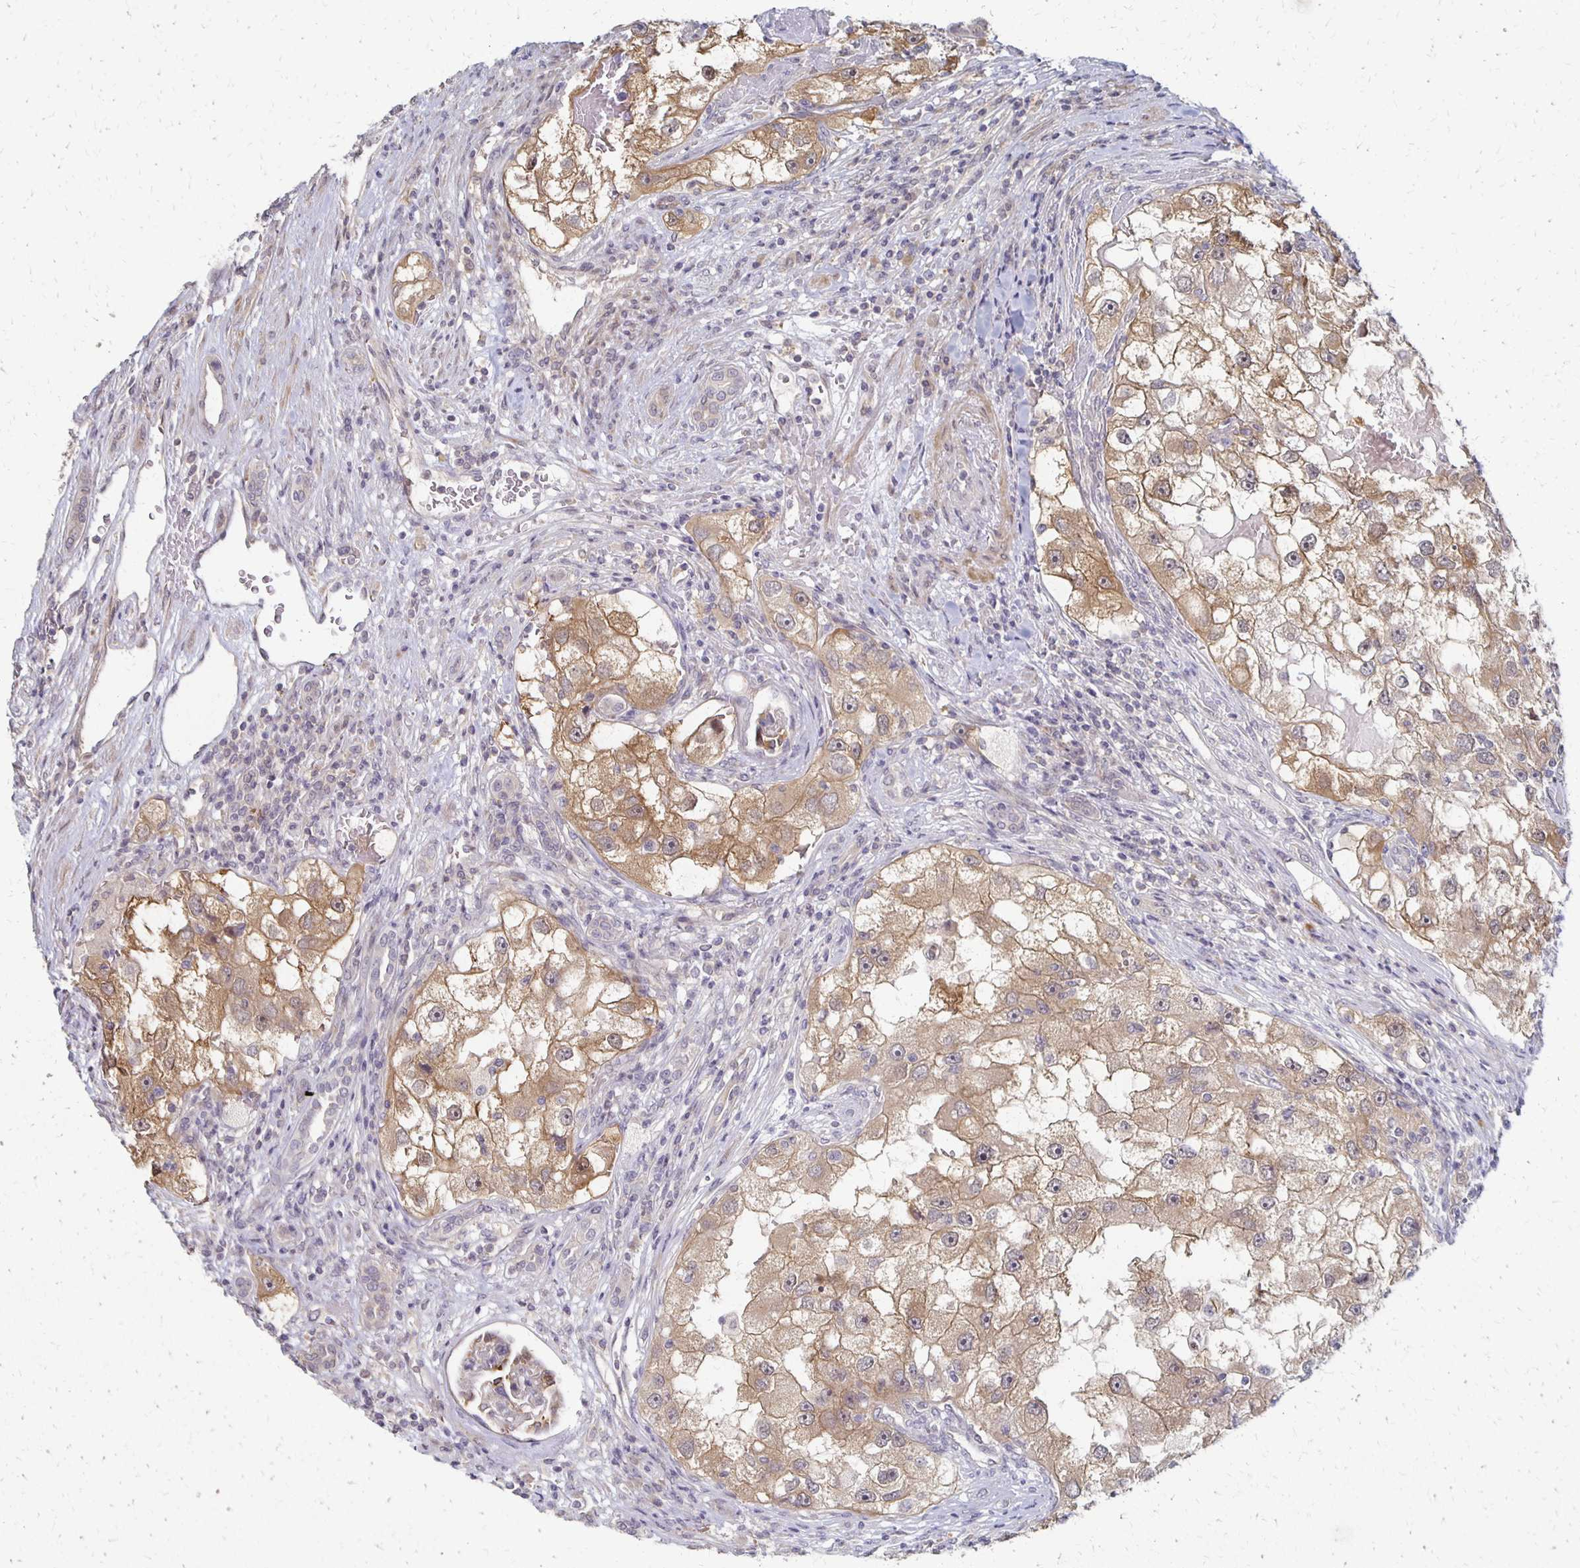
{"staining": {"intensity": "moderate", "quantity": ">75%", "location": "cytoplasmic/membranous"}, "tissue": "renal cancer", "cell_type": "Tumor cells", "image_type": "cancer", "snomed": [{"axis": "morphology", "description": "Adenocarcinoma, NOS"}, {"axis": "topography", "description": "Kidney"}], "caption": "High-power microscopy captured an immunohistochemistry image of adenocarcinoma (renal), revealing moderate cytoplasmic/membranous expression in approximately >75% of tumor cells.", "gene": "PRKCB", "patient": {"sex": "male", "age": 63}}